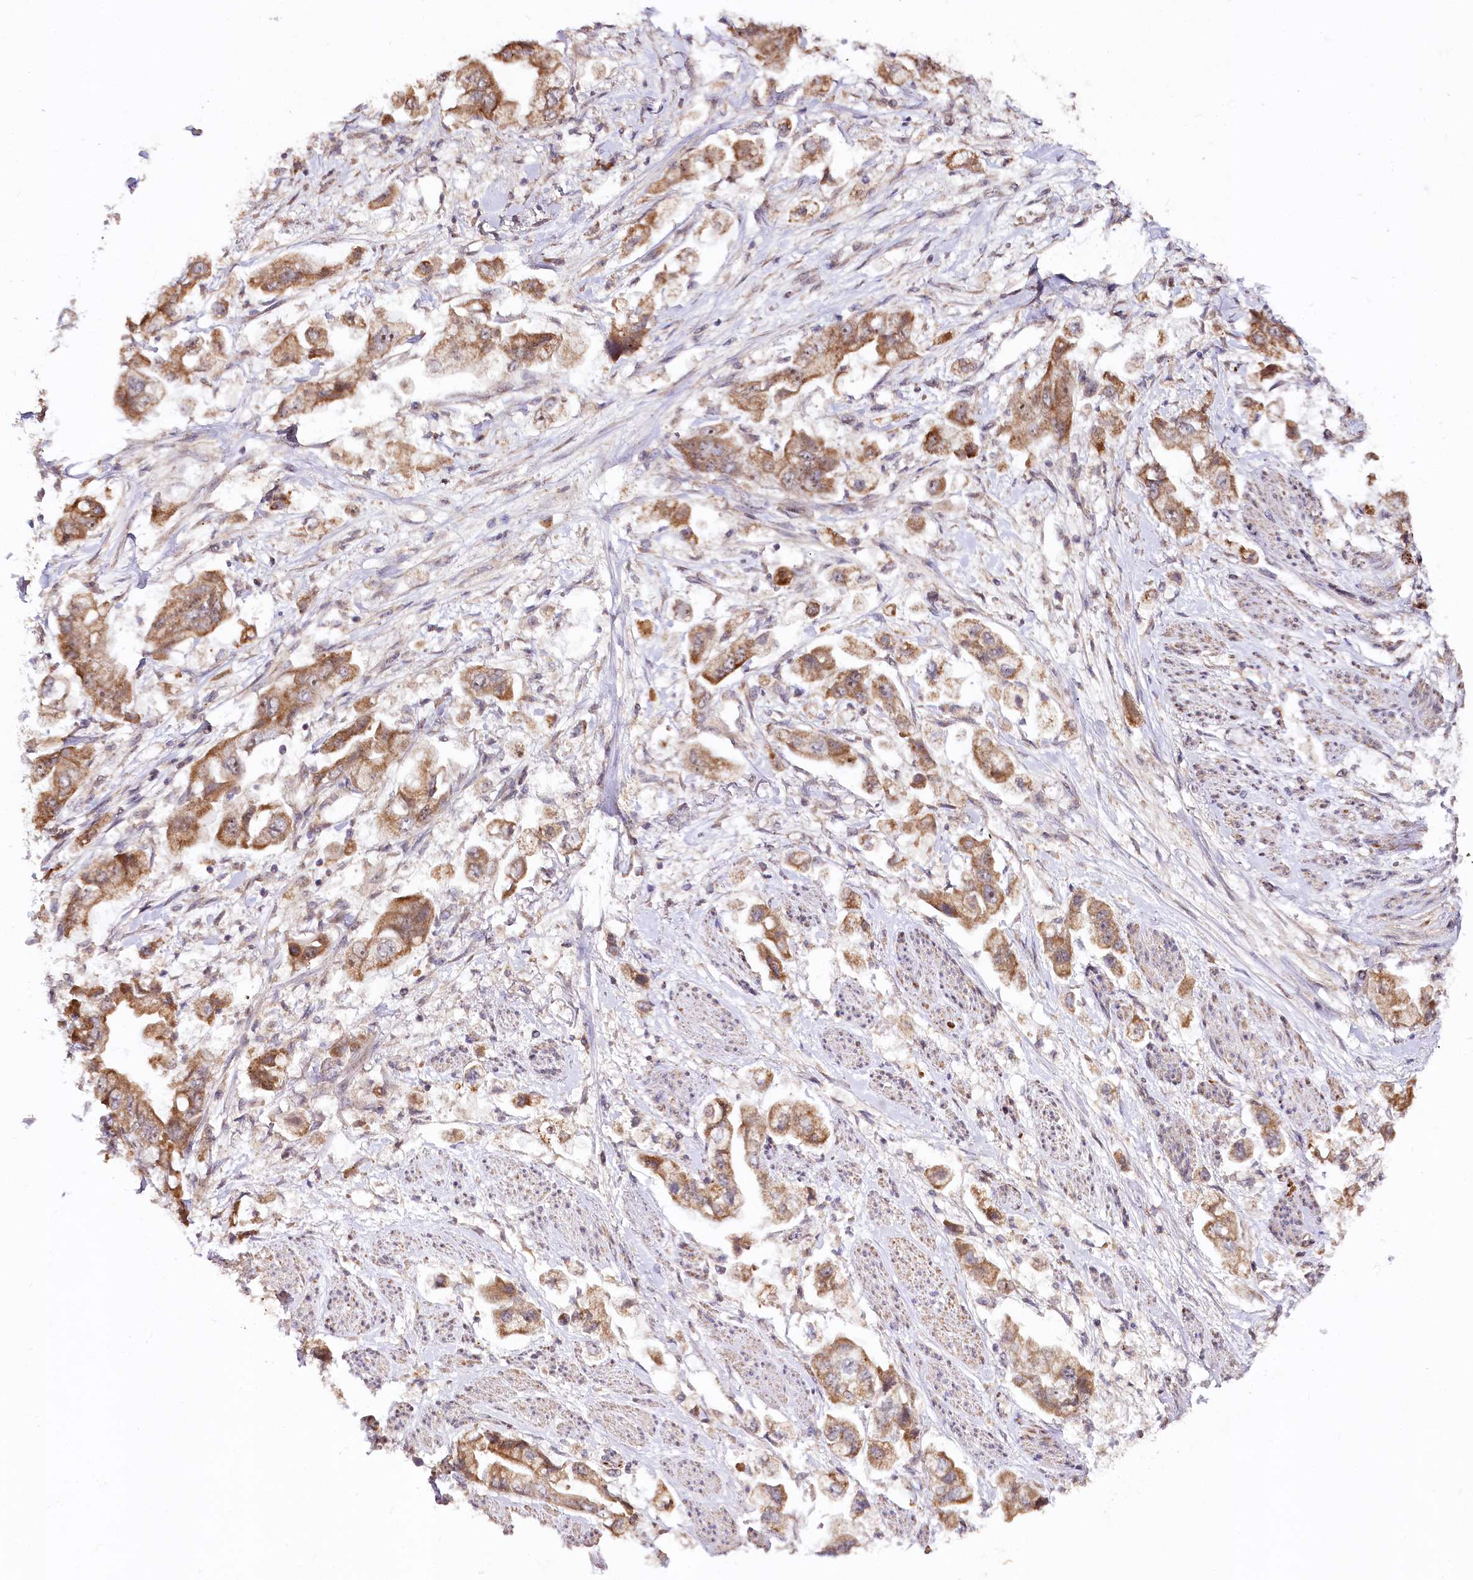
{"staining": {"intensity": "moderate", "quantity": ">75%", "location": "cytoplasmic/membranous"}, "tissue": "stomach cancer", "cell_type": "Tumor cells", "image_type": "cancer", "snomed": [{"axis": "morphology", "description": "Adenocarcinoma, NOS"}, {"axis": "topography", "description": "Stomach"}], "caption": "A brown stain labels moderate cytoplasmic/membranous staining of a protein in human stomach cancer tumor cells. The staining was performed using DAB to visualize the protein expression in brown, while the nuclei were stained in blue with hematoxylin (Magnification: 20x).", "gene": "DMP1", "patient": {"sex": "male", "age": 62}}